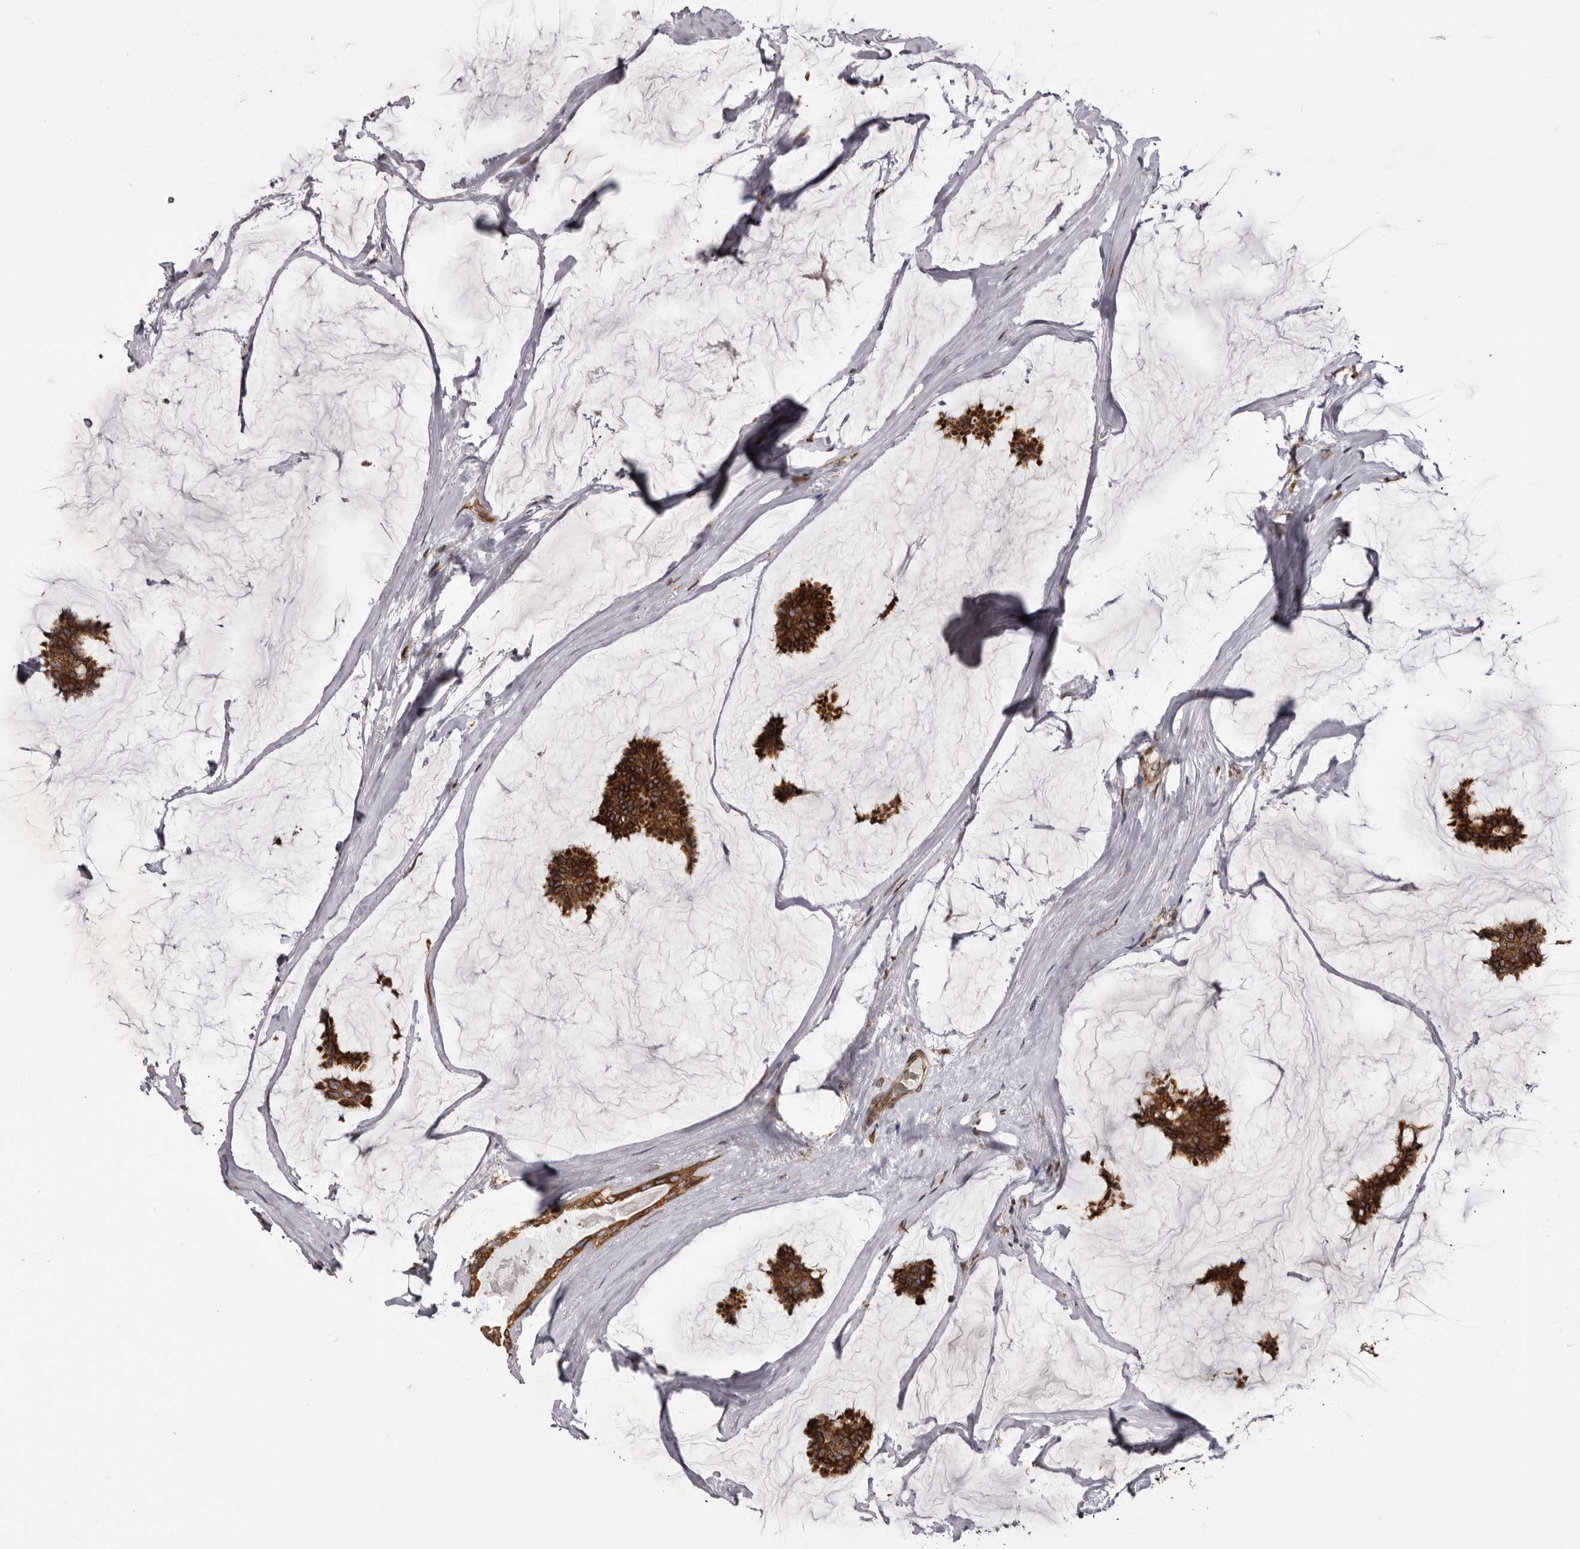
{"staining": {"intensity": "strong", "quantity": ">75%", "location": "cytoplasmic/membranous"}, "tissue": "breast cancer", "cell_type": "Tumor cells", "image_type": "cancer", "snomed": [{"axis": "morphology", "description": "Duct carcinoma"}, {"axis": "topography", "description": "Breast"}], "caption": "This is a histology image of IHC staining of breast infiltrating ductal carcinoma, which shows strong expression in the cytoplasmic/membranous of tumor cells.", "gene": "C4orf3", "patient": {"sex": "female", "age": 93}}